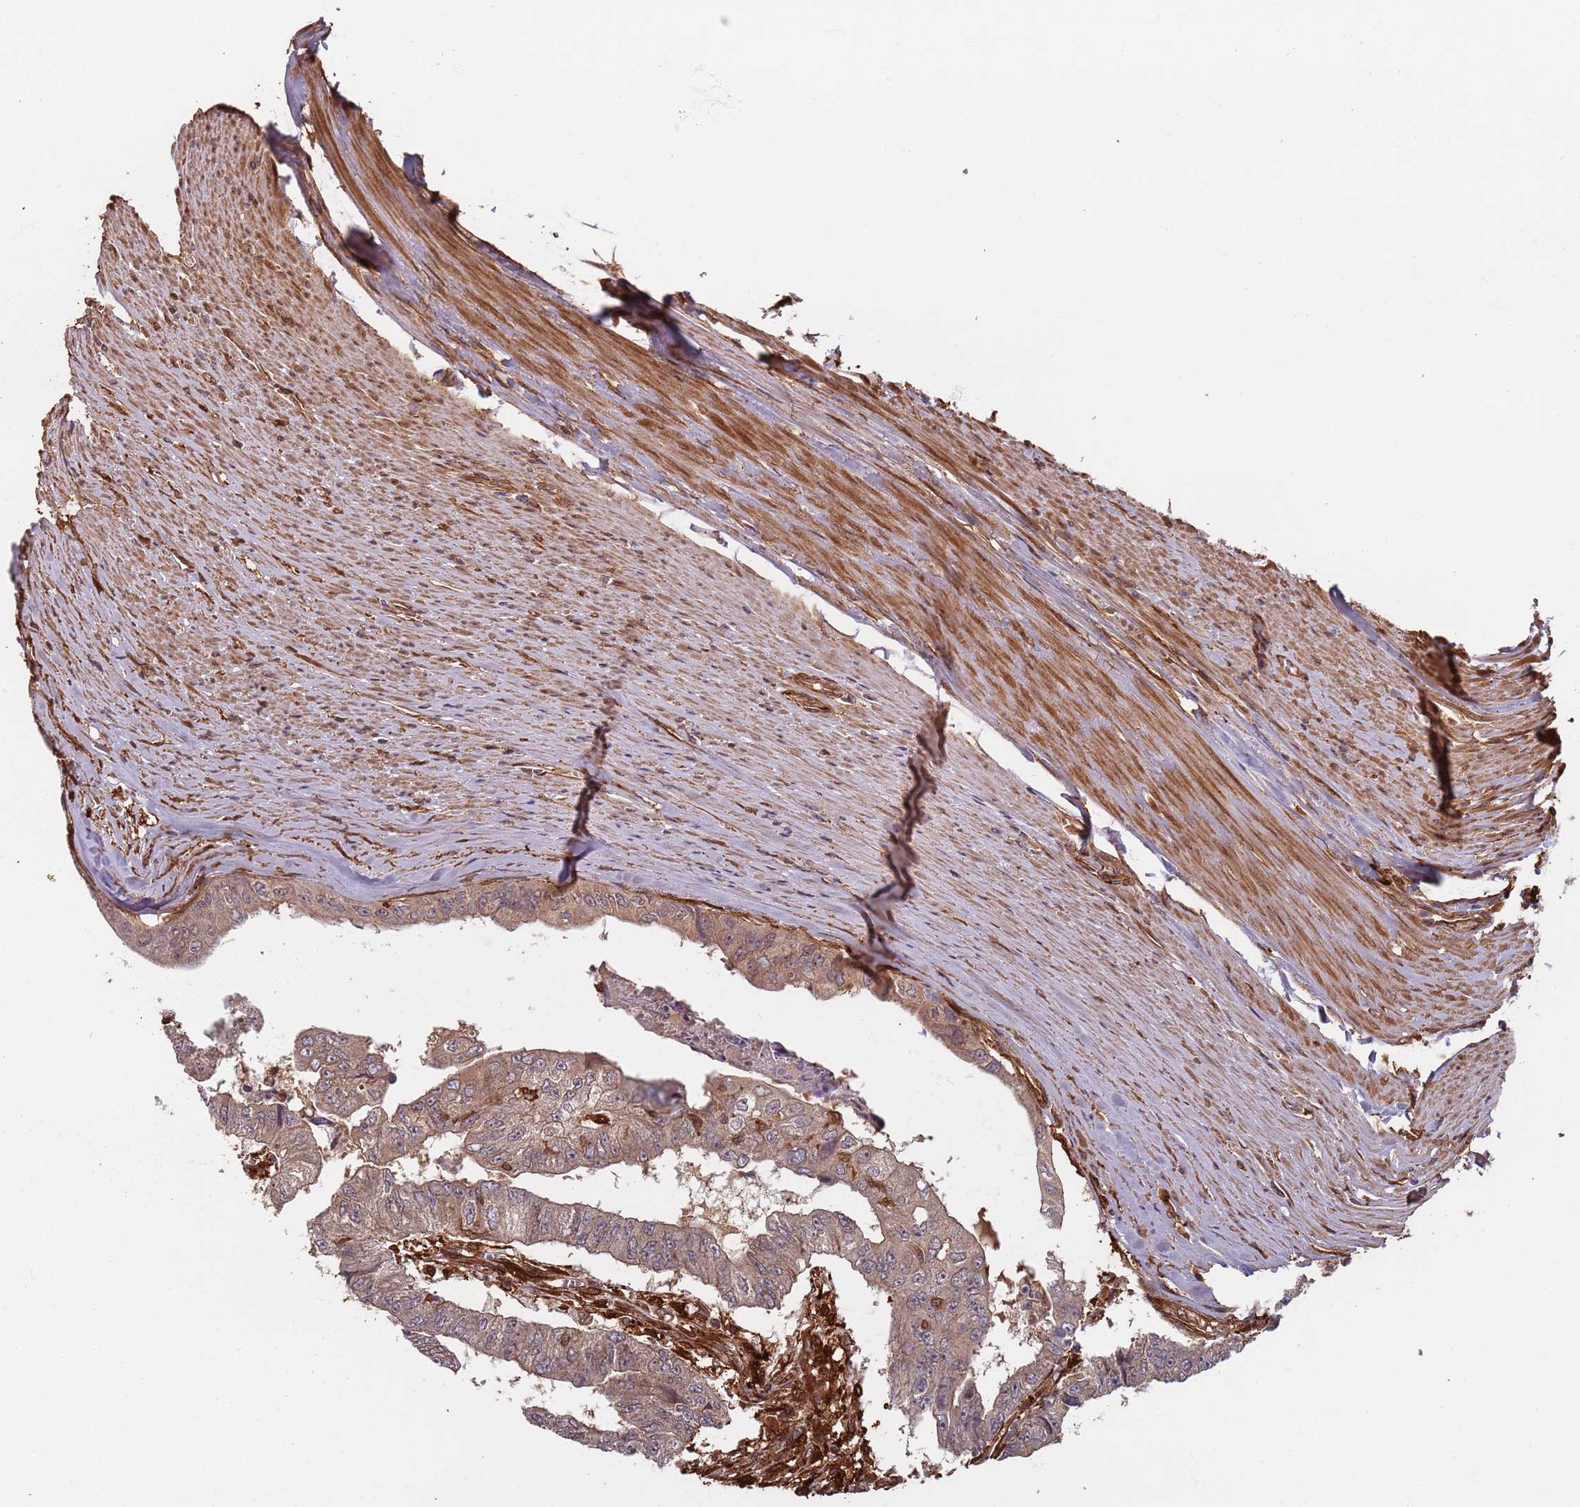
{"staining": {"intensity": "weak", "quantity": ">75%", "location": "cytoplasmic/membranous"}, "tissue": "colorectal cancer", "cell_type": "Tumor cells", "image_type": "cancer", "snomed": [{"axis": "morphology", "description": "Adenocarcinoma, NOS"}, {"axis": "topography", "description": "Colon"}], "caption": "Colorectal cancer (adenocarcinoma) was stained to show a protein in brown. There is low levels of weak cytoplasmic/membranous positivity in approximately >75% of tumor cells.", "gene": "SDCCAG8", "patient": {"sex": "female", "age": 67}}